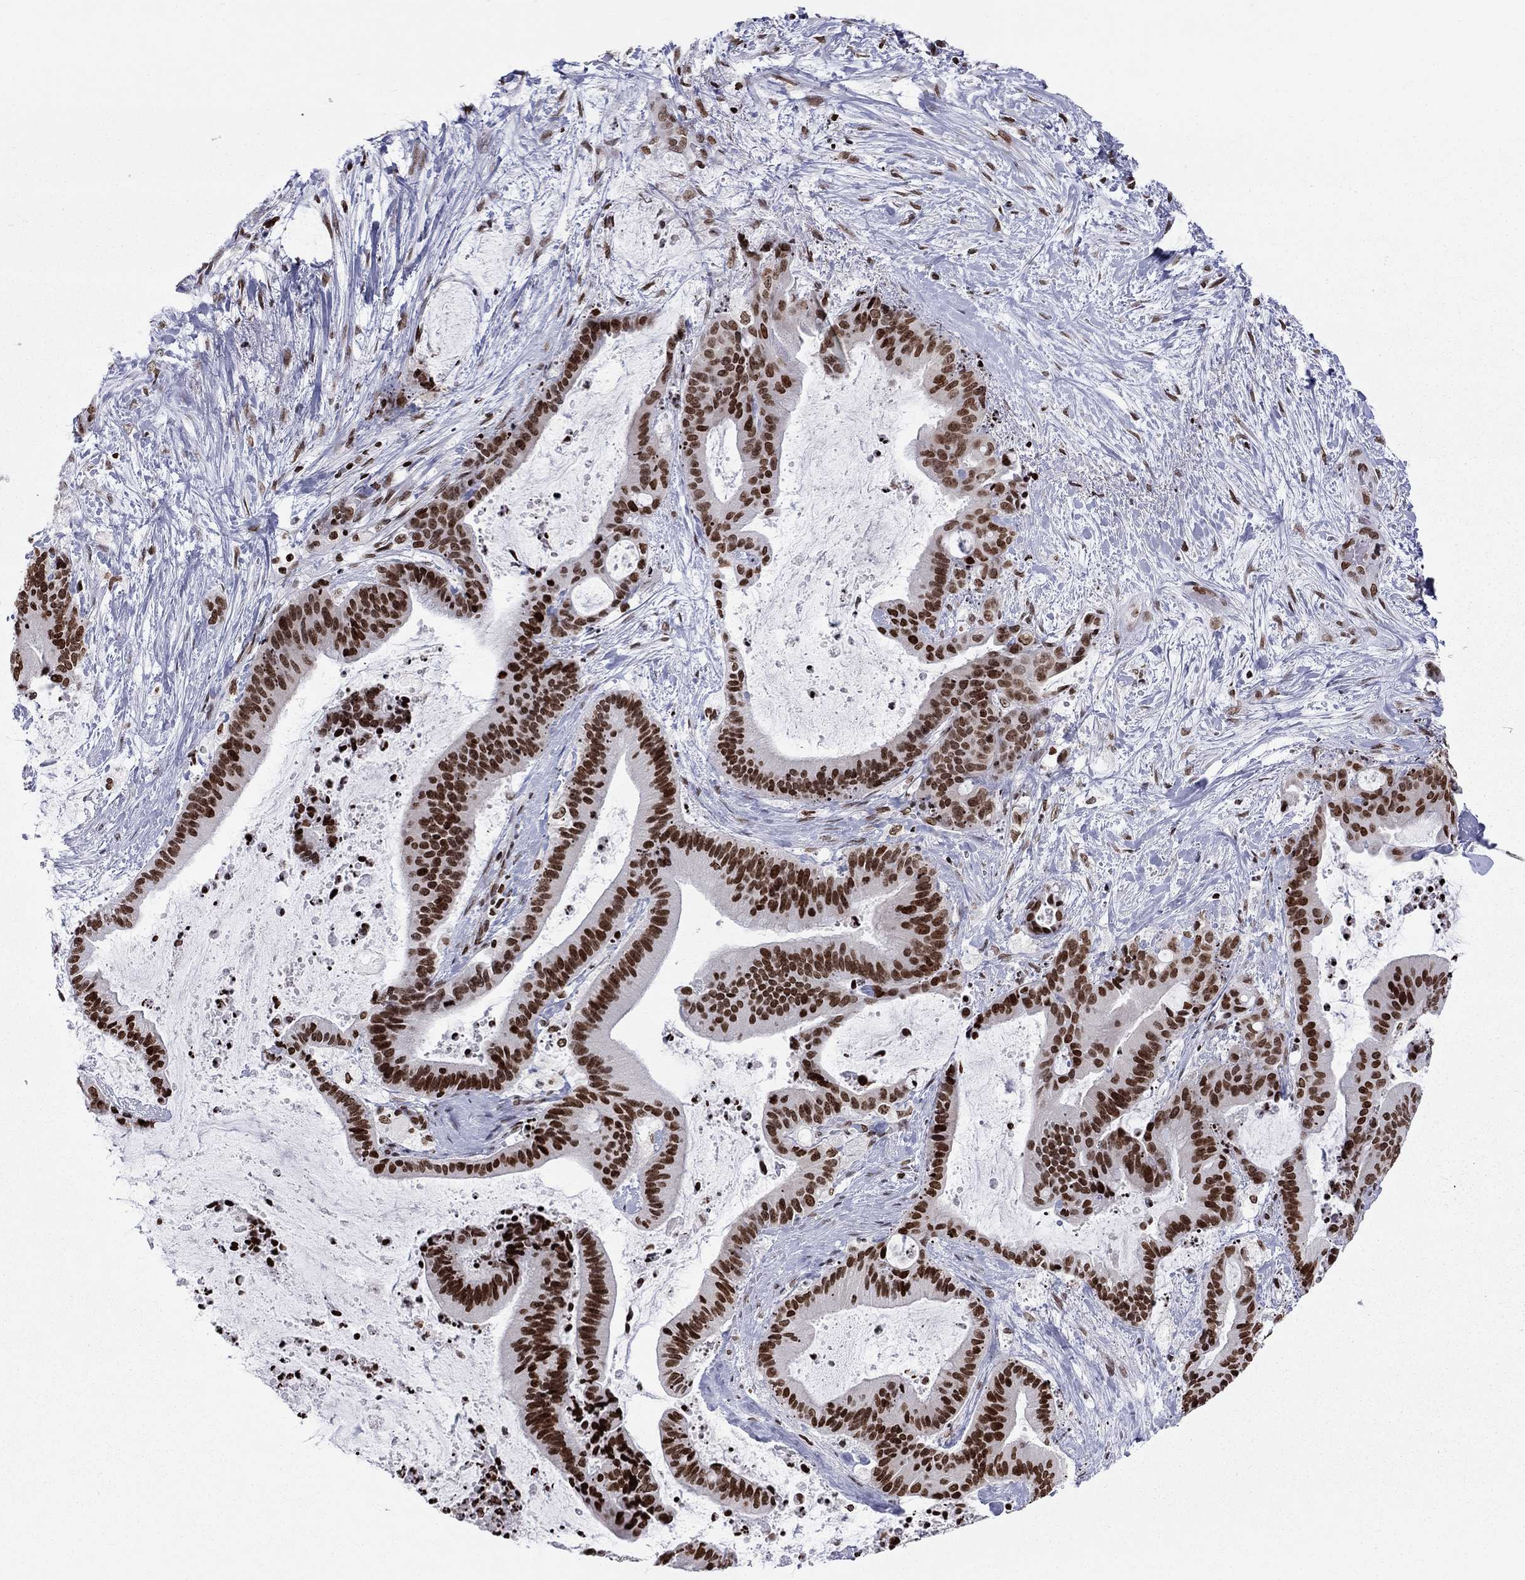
{"staining": {"intensity": "strong", "quantity": ">75%", "location": "nuclear"}, "tissue": "liver cancer", "cell_type": "Tumor cells", "image_type": "cancer", "snomed": [{"axis": "morphology", "description": "Cholangiocarcinoma"}, {"axis": "topography", "description": "Liver"}], "caption": "Immunohistochemistry (IHC) histopathology image of cholangiocarcinoma (liver) stained for a protein (brown), which demonstrates high levels of strong nuclear positivity in approximately >75% of tumor cells.", "gene": "H2AX", "patient": {"sex": "female", "age": 73}}